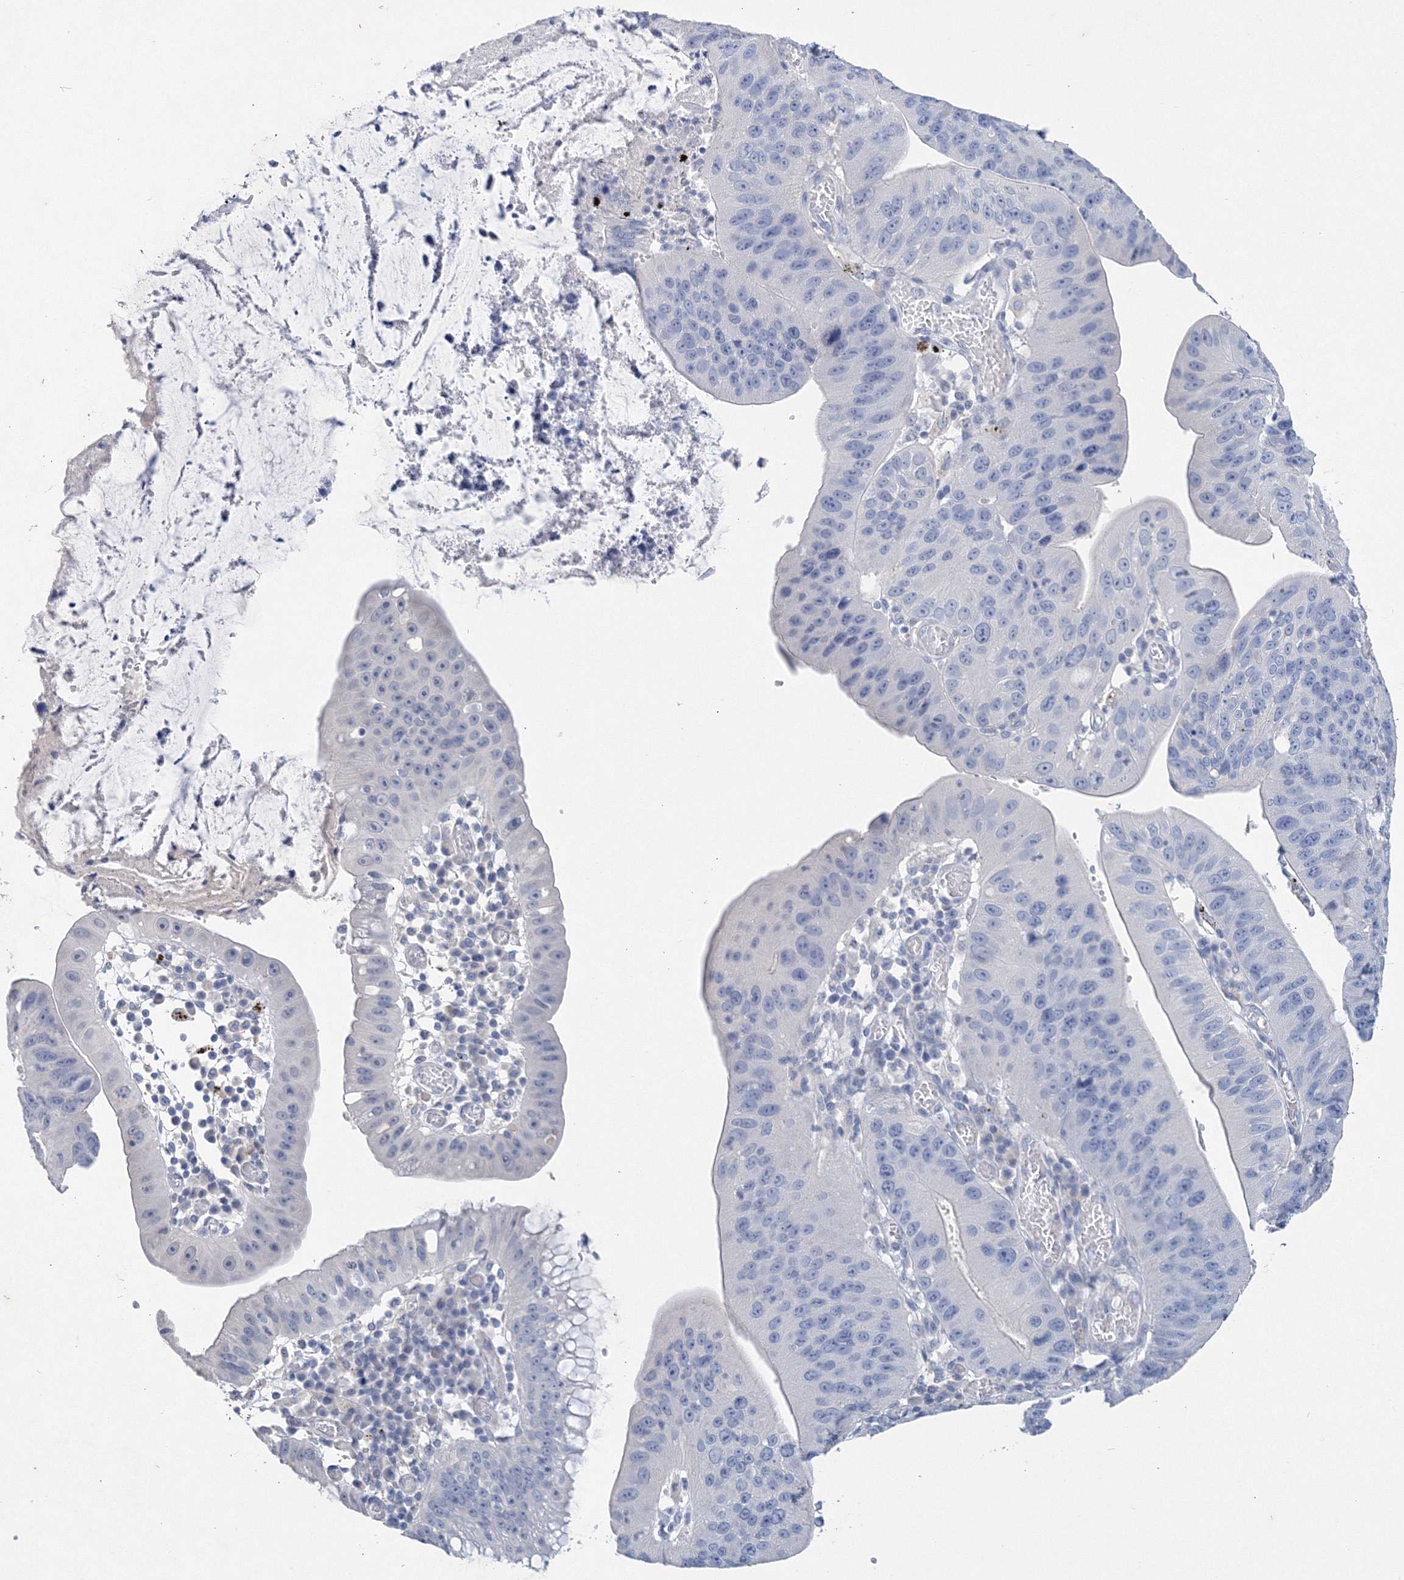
{"staining": {"intensity": "negative", "quantity": "none", "location": "none"}, "tissue": "stomach cancer", "cell_type": "Tumor cells", "image_type": "cancer", "snomed": [{"axis": "morphology", "description": "Adenocarcinoma, NOS"}, {"axis": "topography", "description": "Stomach"}], "caption": "Tumor cells show no significant protein expression in stomach cancer. (Immunohistochemistry (ihc), brightfield microscopy, high magnification).", "gene": "OSBPL6", "patient": {"sex": "male", "age": 59}}